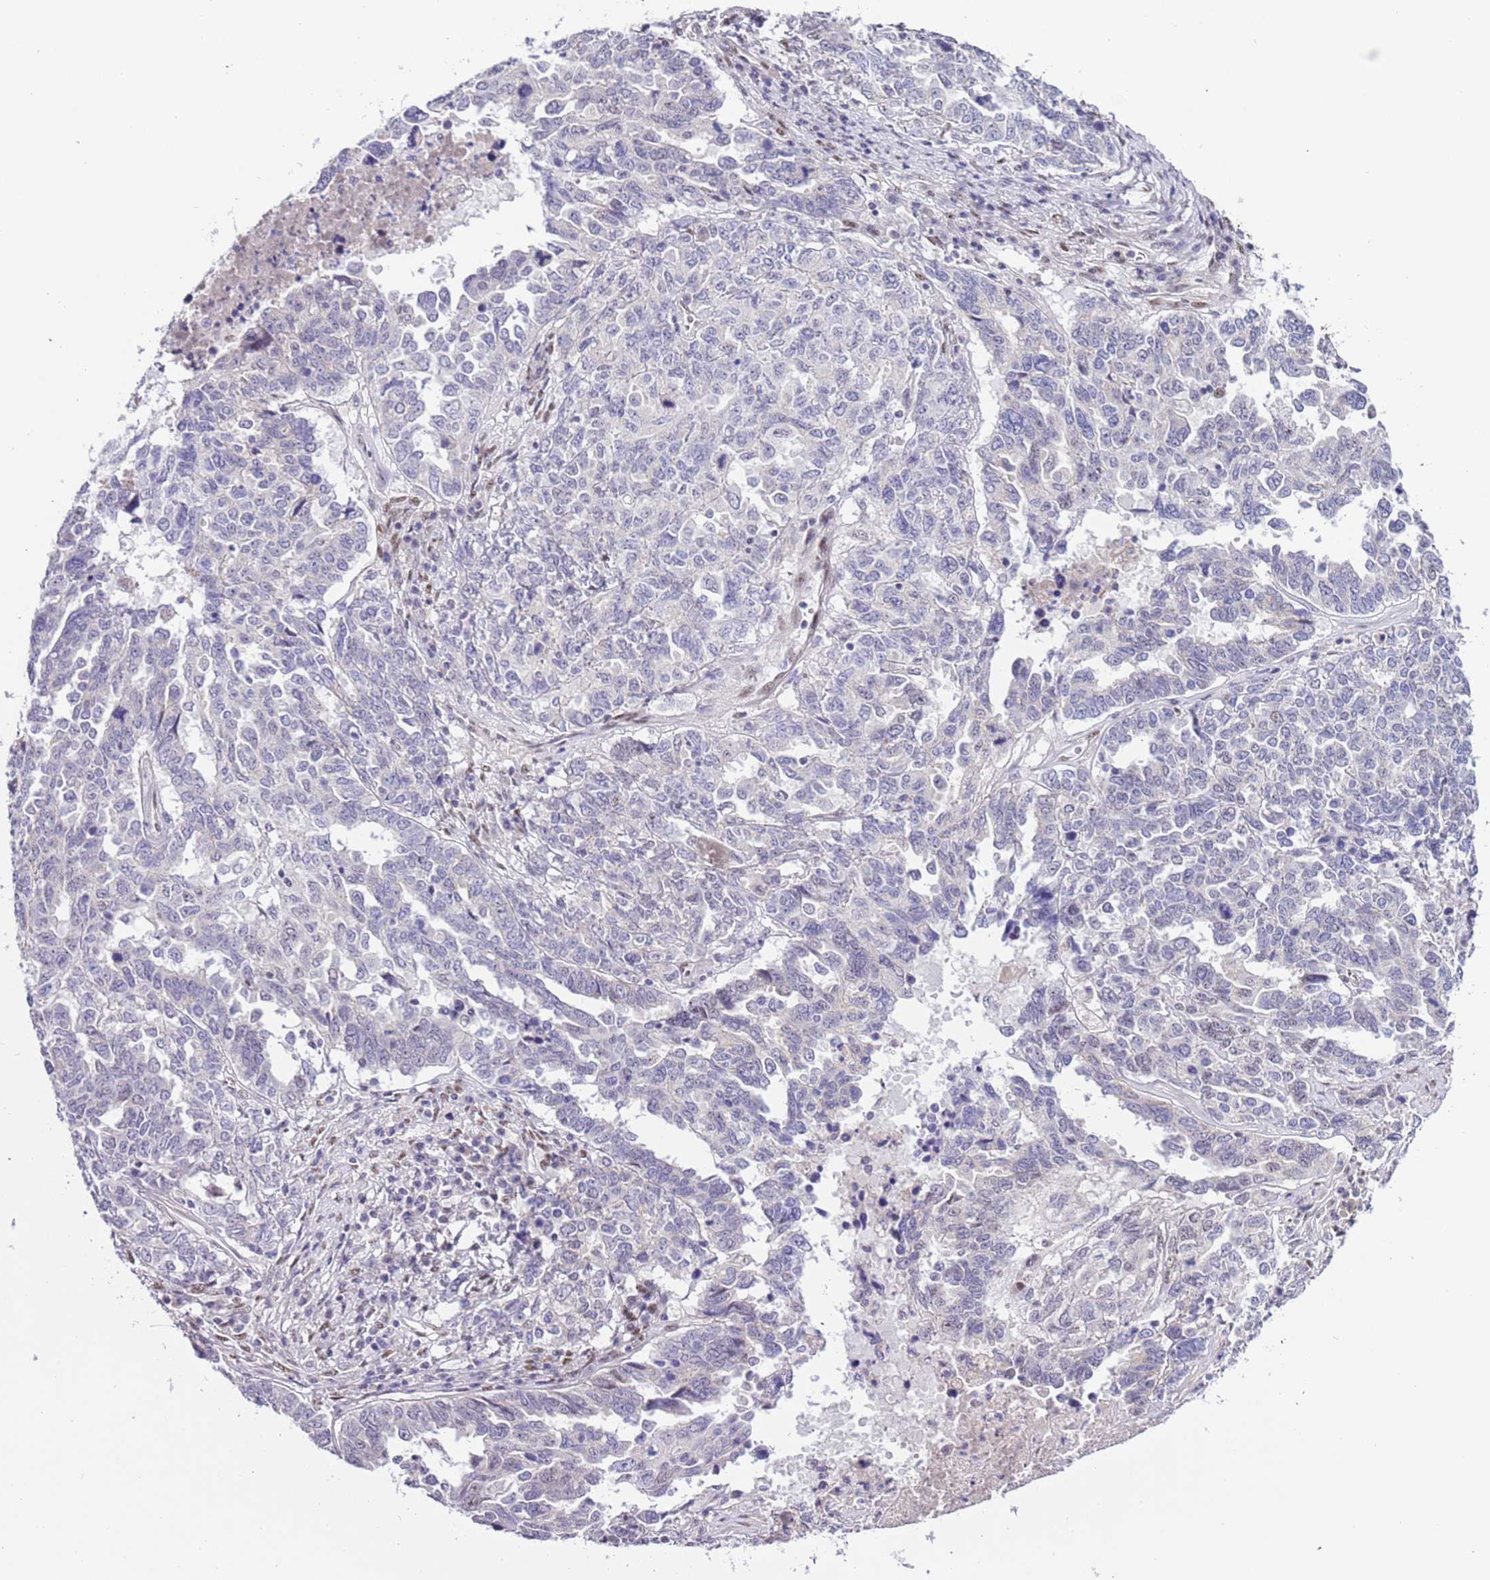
{"staining": {"intensity": "negative", "quantity": "none", "location": "none"}, "tissue": "ovarian cancer", "cell_type": "Tumor cells", "image_type": "cancer", "snomed": [{"axis": "morphology", "description": "Carcinoma, endometroid"}, {"axis": "topography", "description": "Ovary"}], "caption": "The immunohistochemistry (IHC) micrograph has no significant staining in tumor cells of ovarian cancer (endometroid carcinoma) tissue.", "gene": "PLEKHH1", "patient": {"sex": "female", "age": 62}}